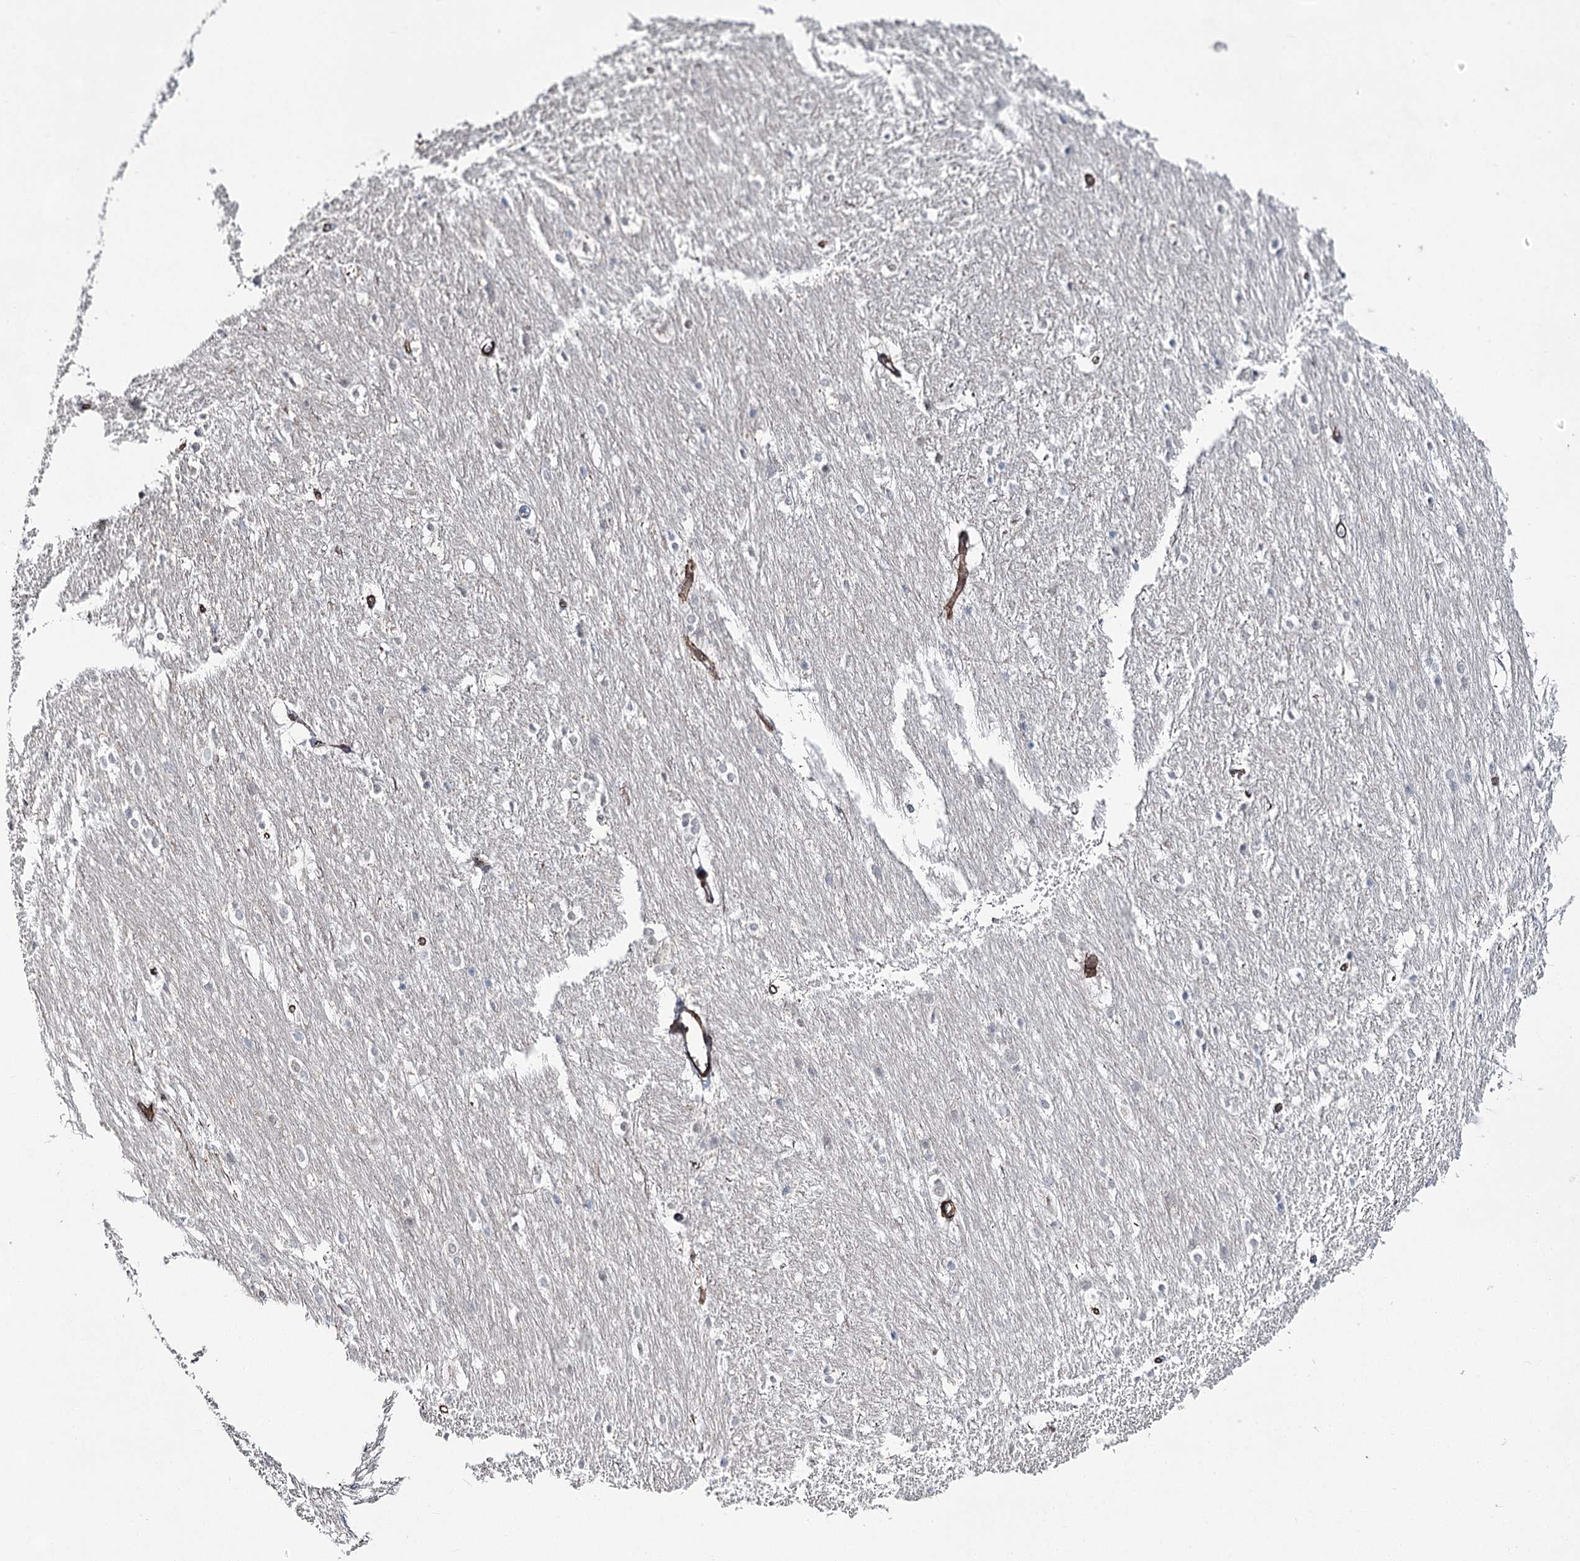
{"staining": {"intensity": "negative", "quantity": "none", "location": "none"}, "tissue": "caudate", "cell_type": "Glial cells", "image_type": "normal", "snomed": [{"axis": "morphology", "description": "Normal tissue, NOS"}, {"axis": "topography", "description": "Lateral ventricle wall"}], "caption": "Immunohistochemistry (IHC) image of unremarkable caudate stained for a protein (brown), which displays no positivity in glial cells.", "gene": "CWF19L1", "patient": {"sex": "female", "age": 19}}